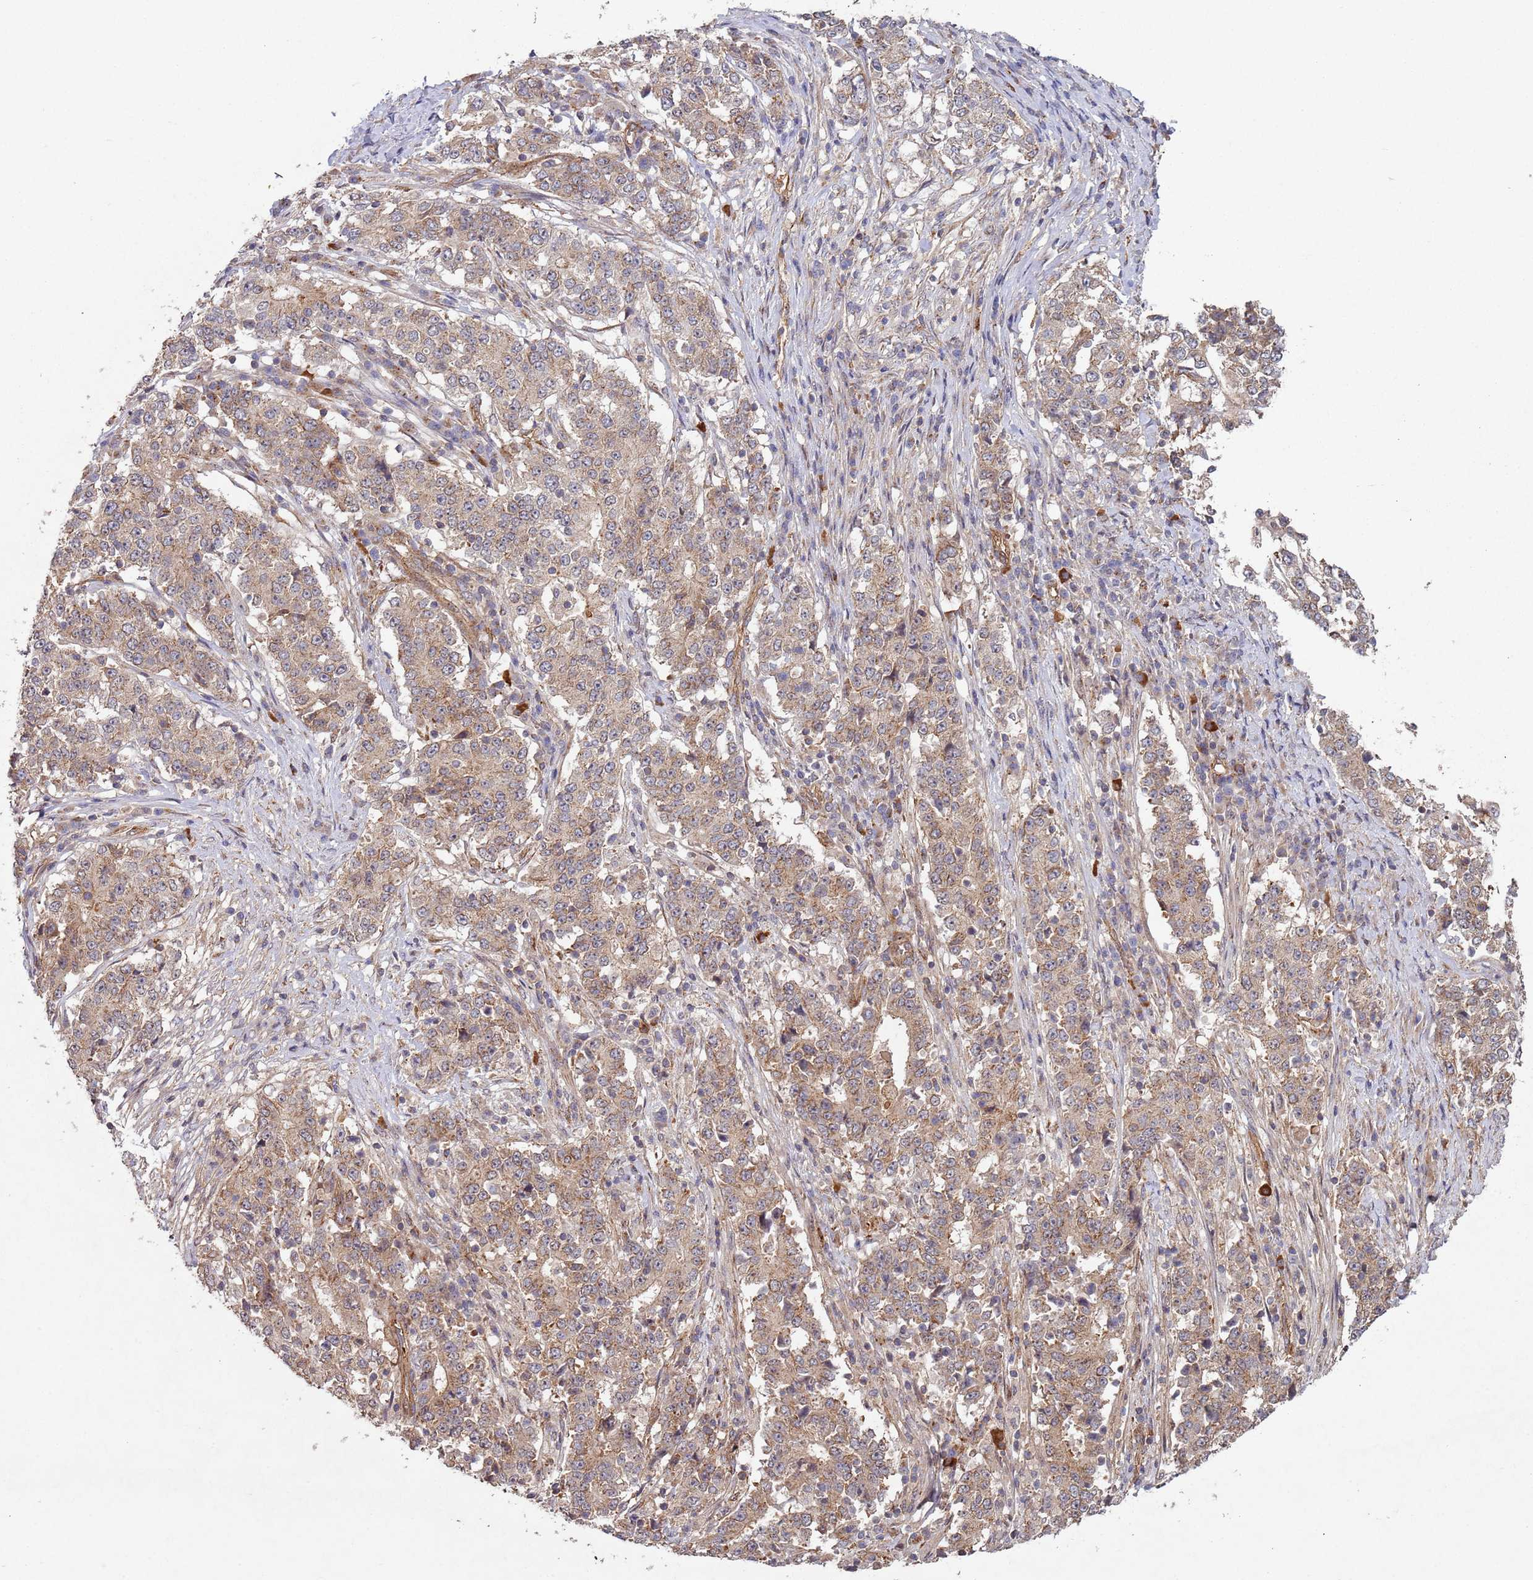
{"staining": {"intensity": "weak", "quantity": ">75%", "location": "cytoplasmic/membranous"}, "tissue": "stomach cancer", "cell_type": "Tumor cells", "image_type": "cancer", "snomed": [{"axis": "morphology", "description": "Adenocarcinoma, NOS"}, {"axis": "topography", "description": "Stomach"}], "caption": "Stomach cancer (adenocarcinoma) was stained to show a protein in brown. There is low levels of weak cytoplasmic/membranous staining in approximately >75% of tumor cells.", "gene": "KANSL1L", "patient": {"sex": "male", "age": 59}}